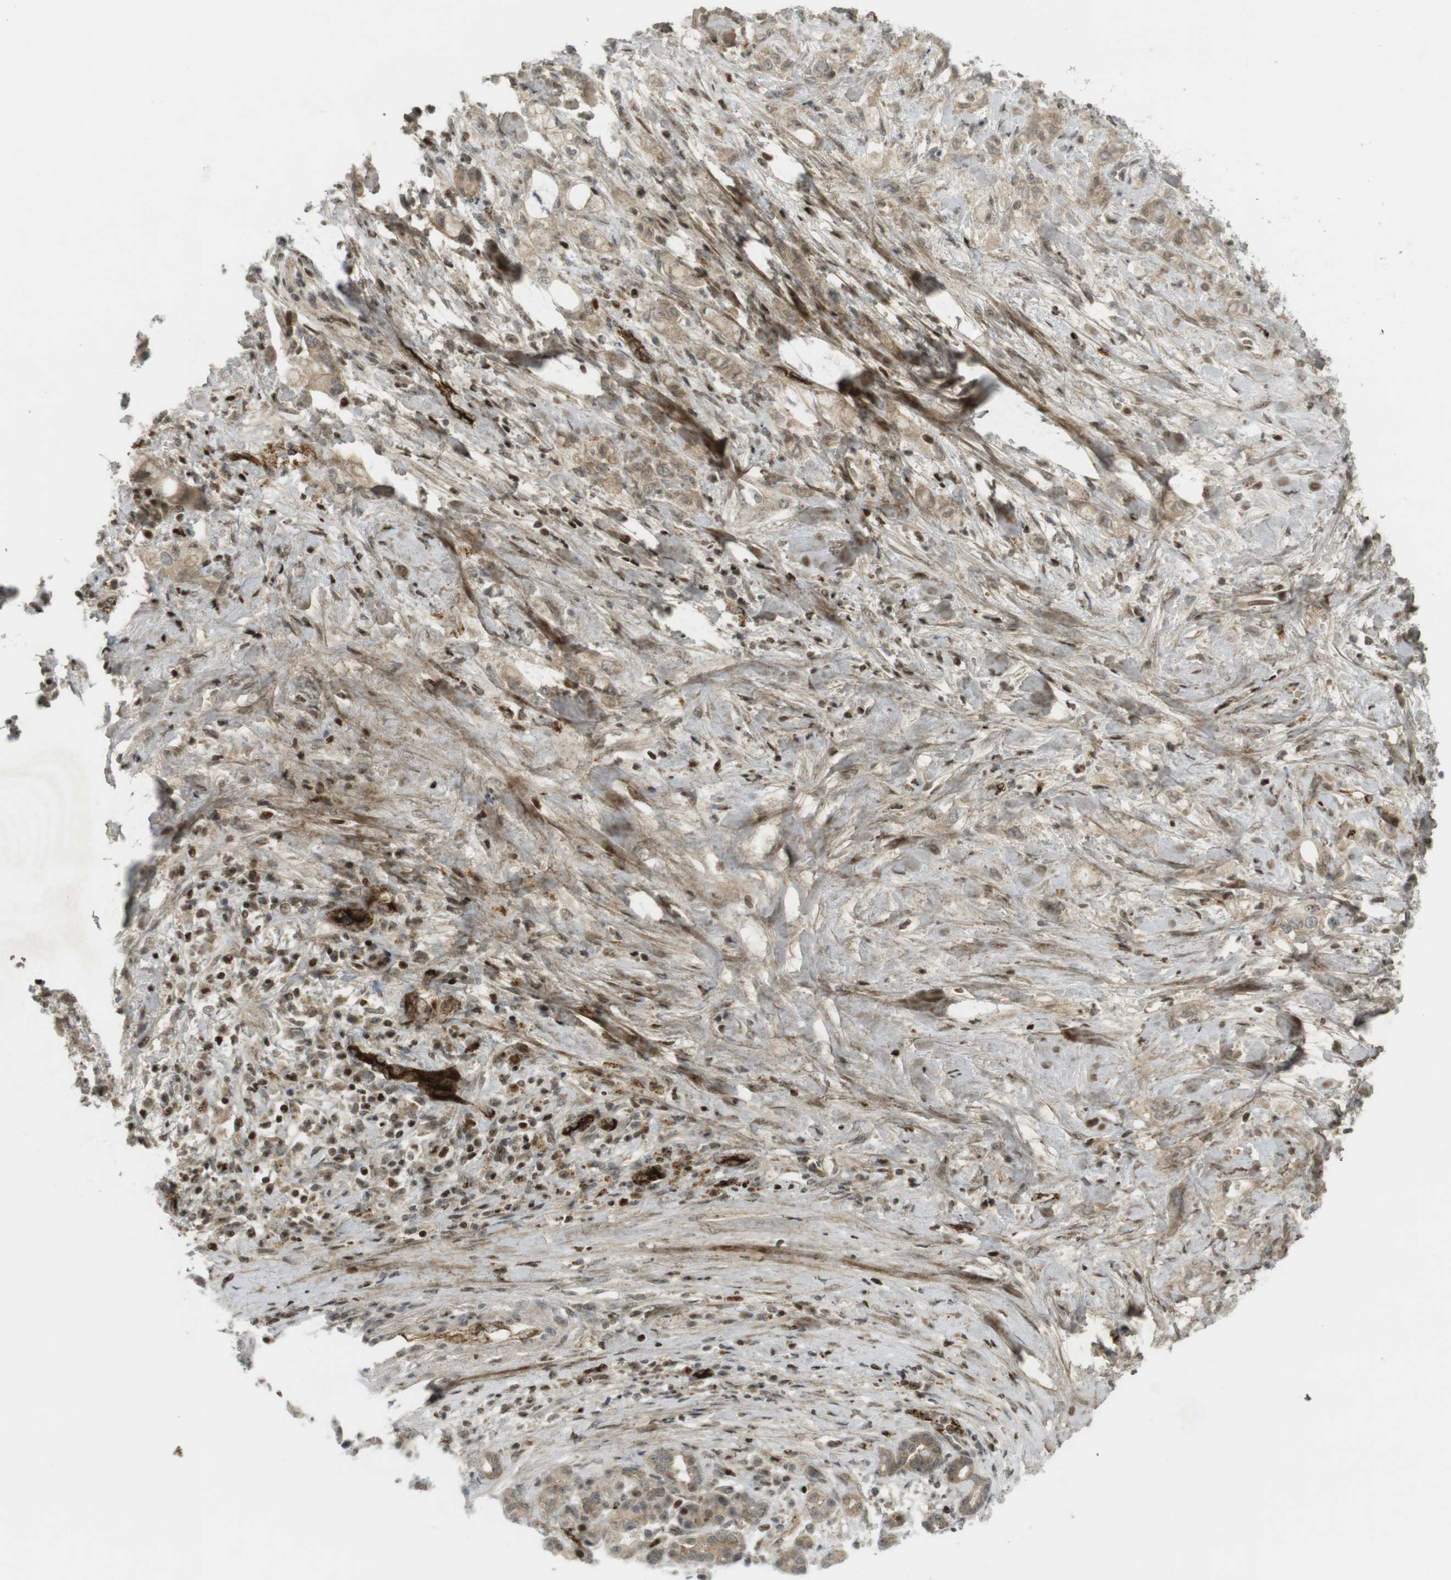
{"staining": {"intensity": "weak", "quantity": ">75%", "location": "cytoplasmic/membranous,nuclear"}, "tissue": "pancreatic cancer", "cell_type": "Tumor cells", "image_type": "cancer", "snomed": [{"axis": "morphology", "description": "Adenocarcinoma, NOS"}, {"axis": "topography", "description": "Pancreas"}], "caption": "The image reveals immunohistochemical staining of pancreatic adenocarcinoma. There is weak cytoplasmic/membranous and nuclear expression is present in approximately >75% of tumor cells. (DAB (3,3'-diaminobenzidine) IHC with brightfield microscopy, high magnification).", "gene": "PPP1R13B", "patient": {"sex": "female", "age": 56}}